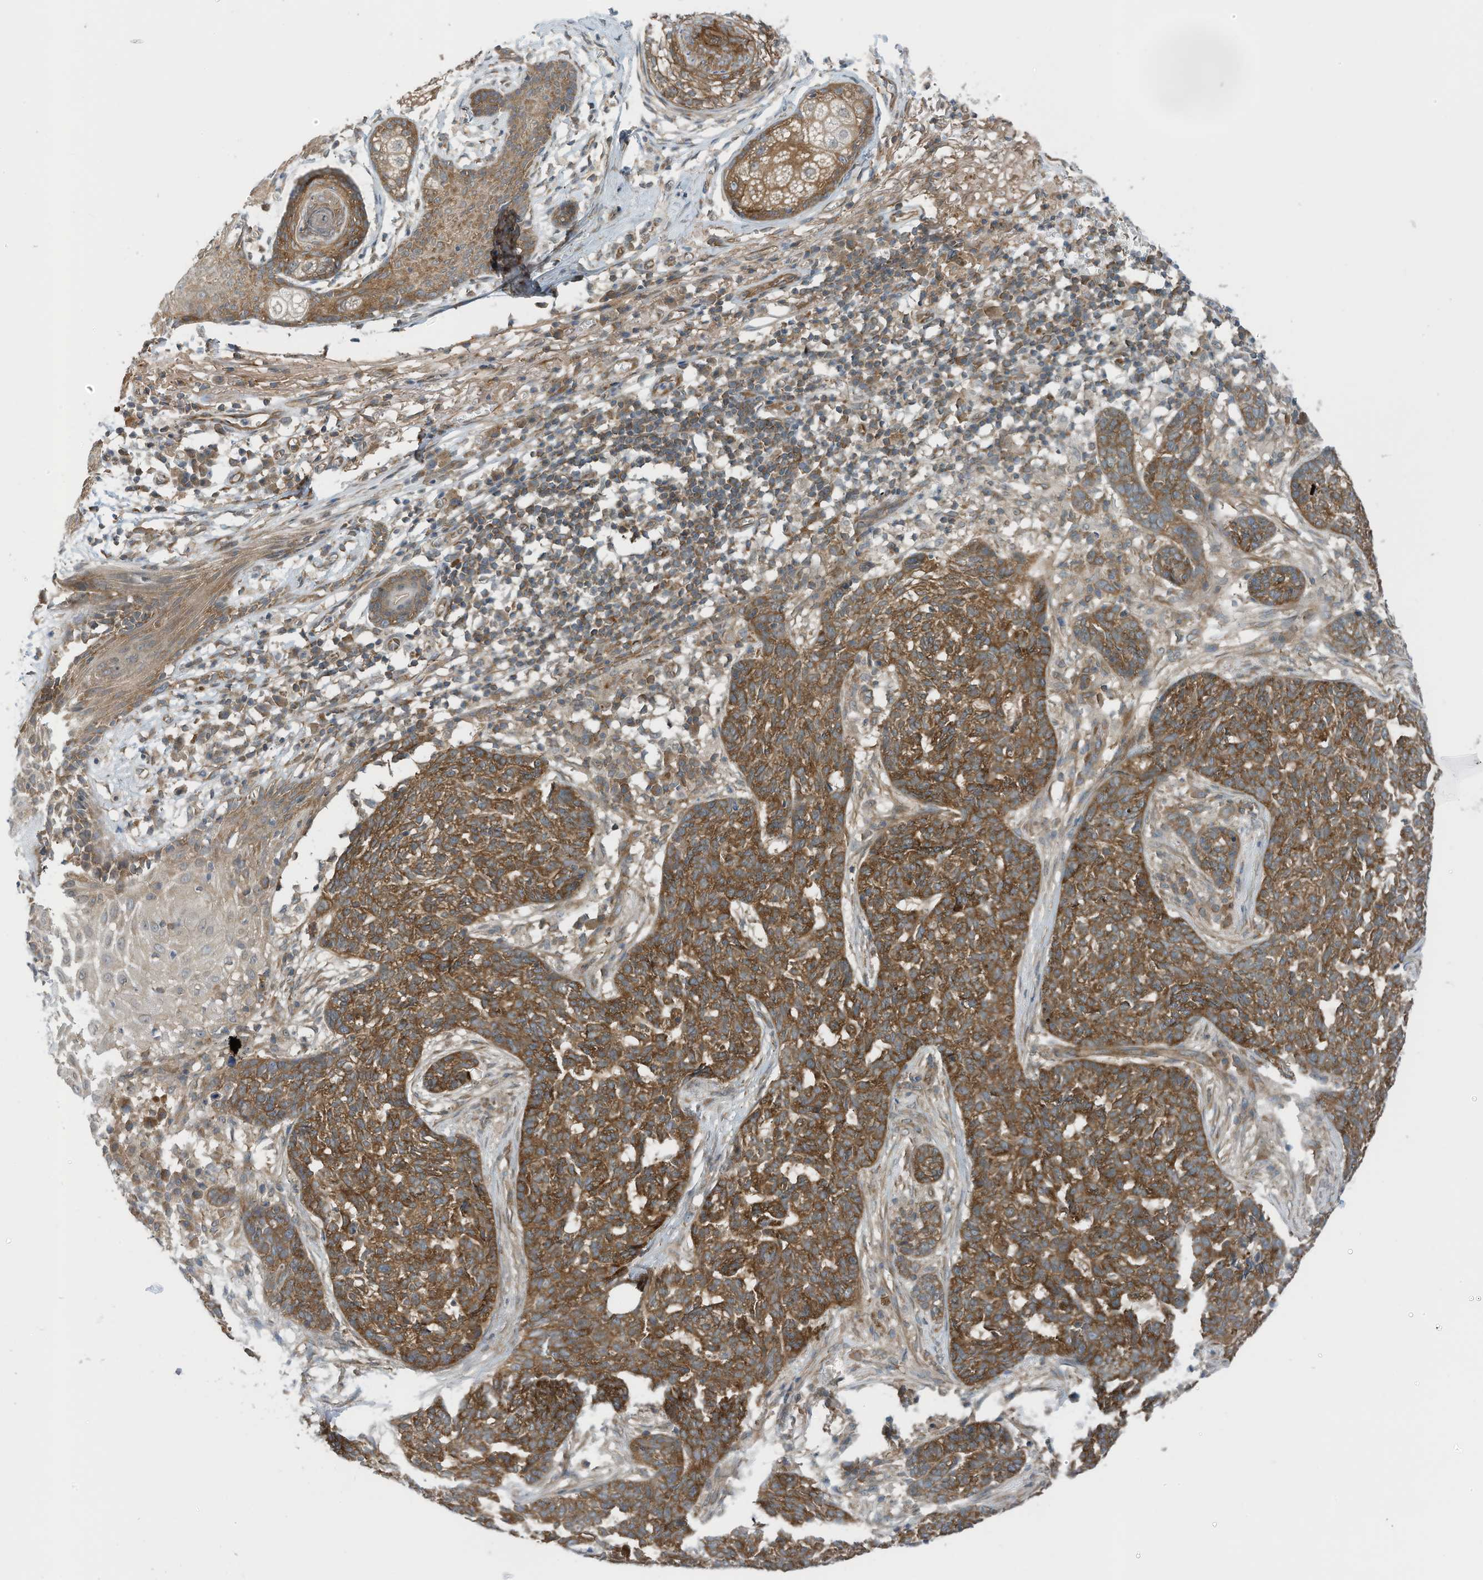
{"staining": {"intensity": "strong", "quantity": ">75%", "location": "cytoplasmic/membranous"}, "tissue": "skin cancer", "cell_type": "Tumor cells", "image_type": "cancer", "snomed": [{"axis": "morphology", "description": "Basal cell carcinoma"}, {"axis": "topography", "description": "Skin"}], "caption": "An image showing strong cytoplasmic/membranous staining in about >75% of tumor cells in skin cancer (basal cell carcinoma), as visualized by brown immunohistochemical staining.", "gene": "REPS1", "patient": {"sex": "male", "age": 85}}